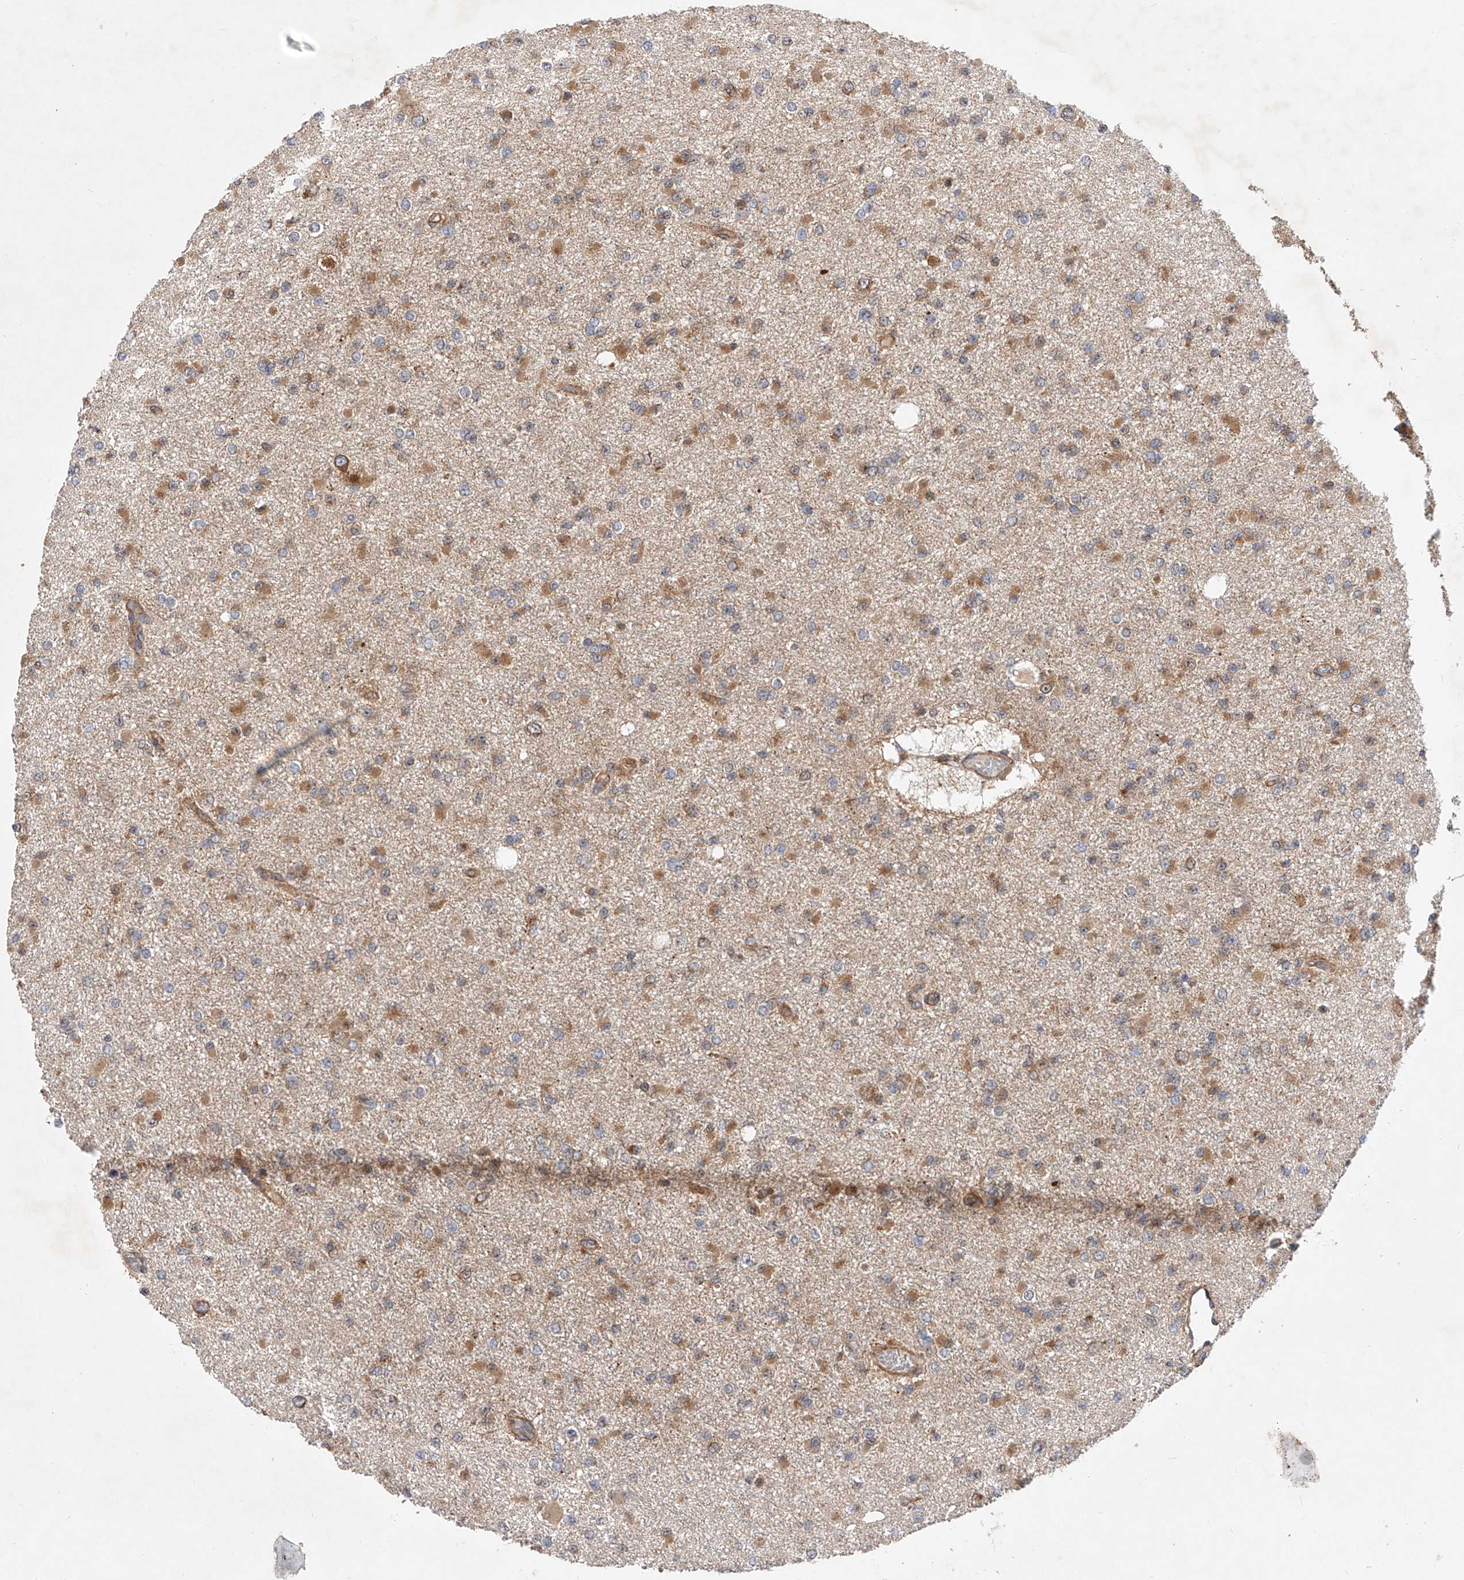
{"staining": {"intensity": "moderate", "quantity": ">75%", "location": "cytoplasmic/membranous"}, "tissue": "glioma", "cell_type": "Tumor cells", "image_type": "cancer", "snomed": [{"axis": "morphology", "description": "Glioma, malignant, Low grade"}, {"axis": "topography", "description": "Brain"}], "caption": "Approximately >75% of tumor cells in human glioma exhibit moderate cytoplasmic/membranous protein positivity as visualized by brown immunohistochemical staining.", "gene": "CFAP410", "patient": {"sex": "female", "age": 22}}